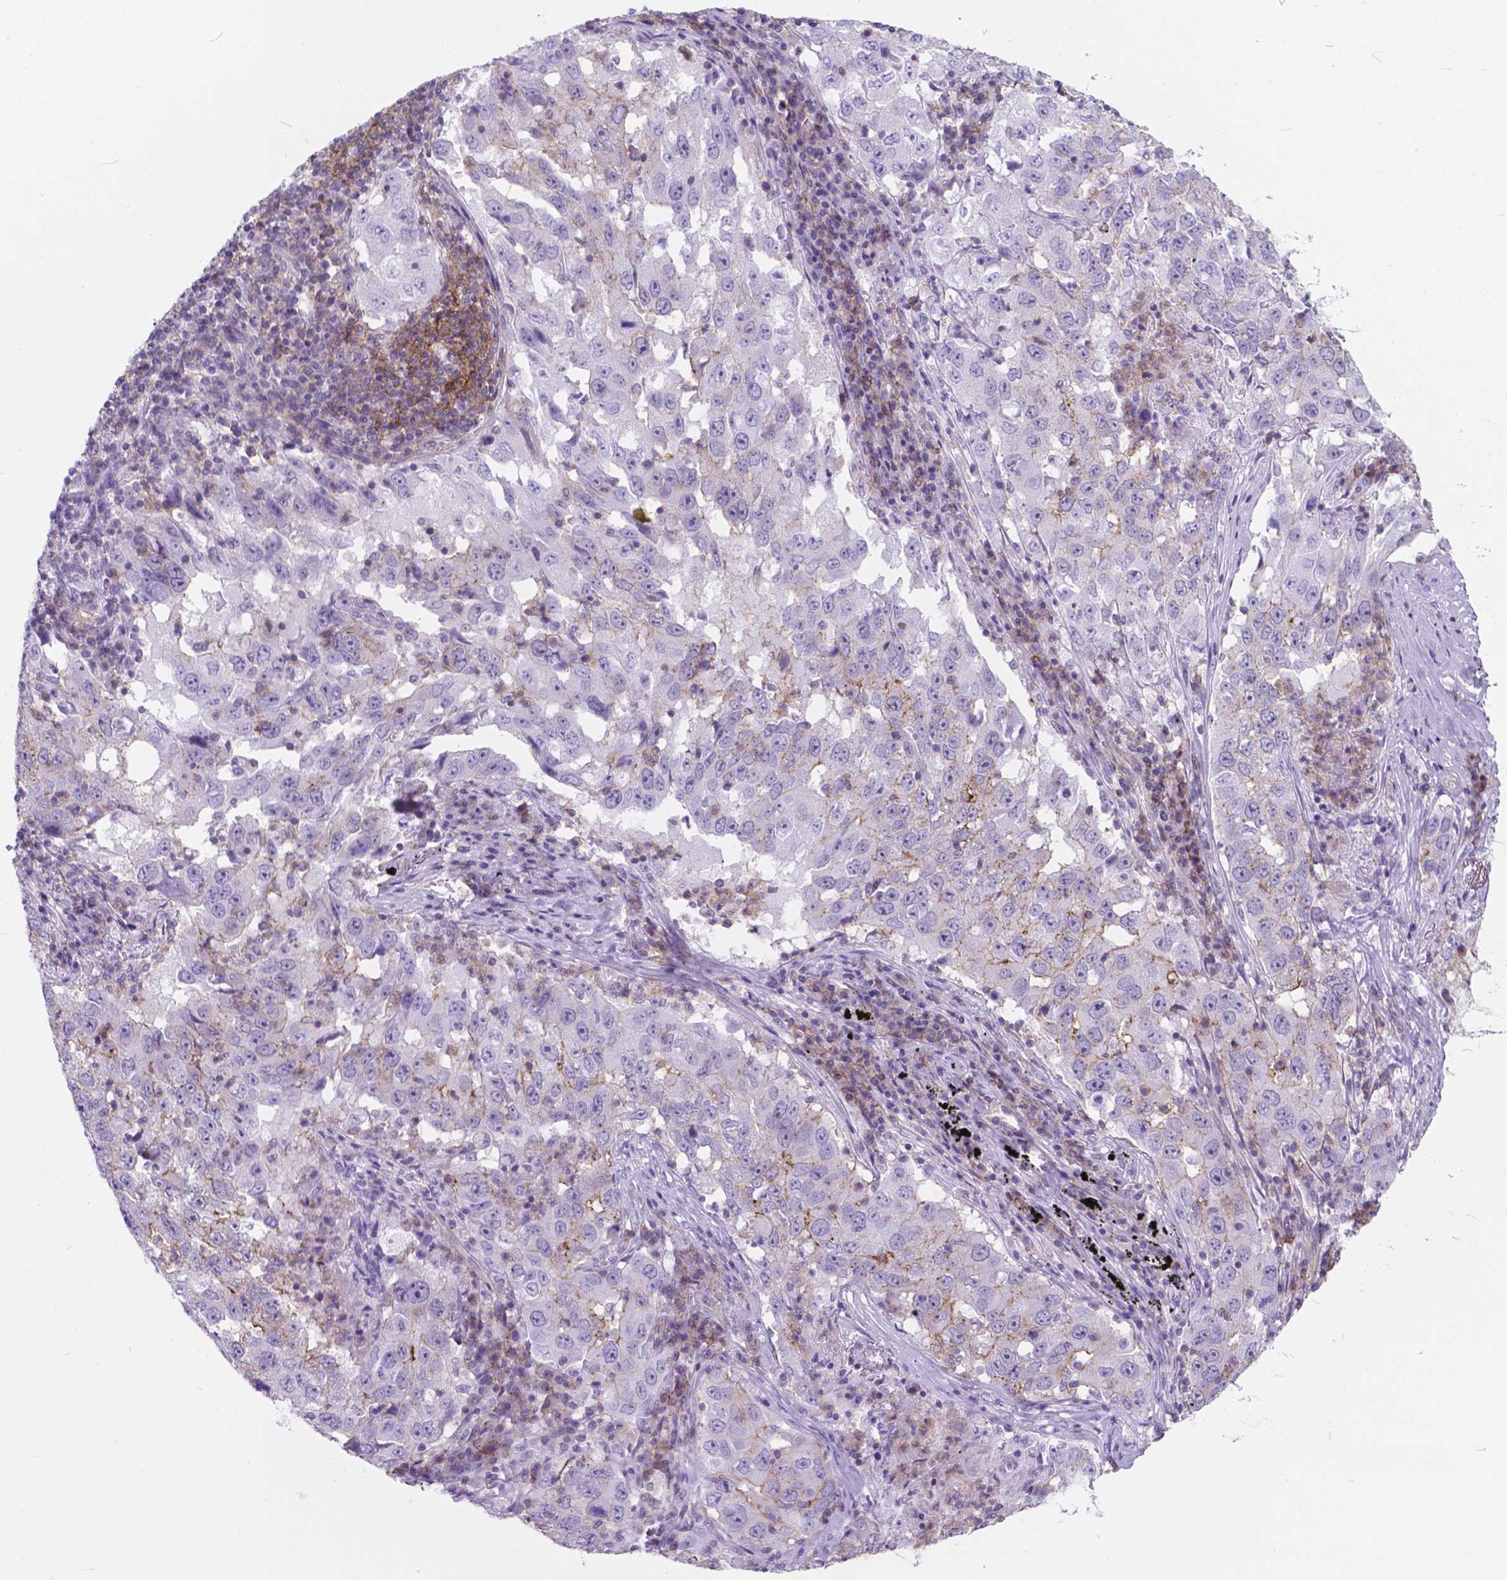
{"staining": {"intensity": "moderate", "quantity": "25%-75%", "location": "cytoplasmic/membranous"}, "tissue": "lung cancer", "cell_type": "Tumor cells", "image_type": "cancer", "snomed": [{"axis": "morphology", "description": "Adenocarcinoma, NOS"}, {"axis": "topography", "description": "Lung"}], "caption": "Immunohistochemical staining of lung adenocarcinoma demonstrates moderate cytoplasmic/membranous protein expression in about 25%-75% of tumor cells.", "gene": "KIAA0040", "patient": {"sex": "male", "age": 73}}